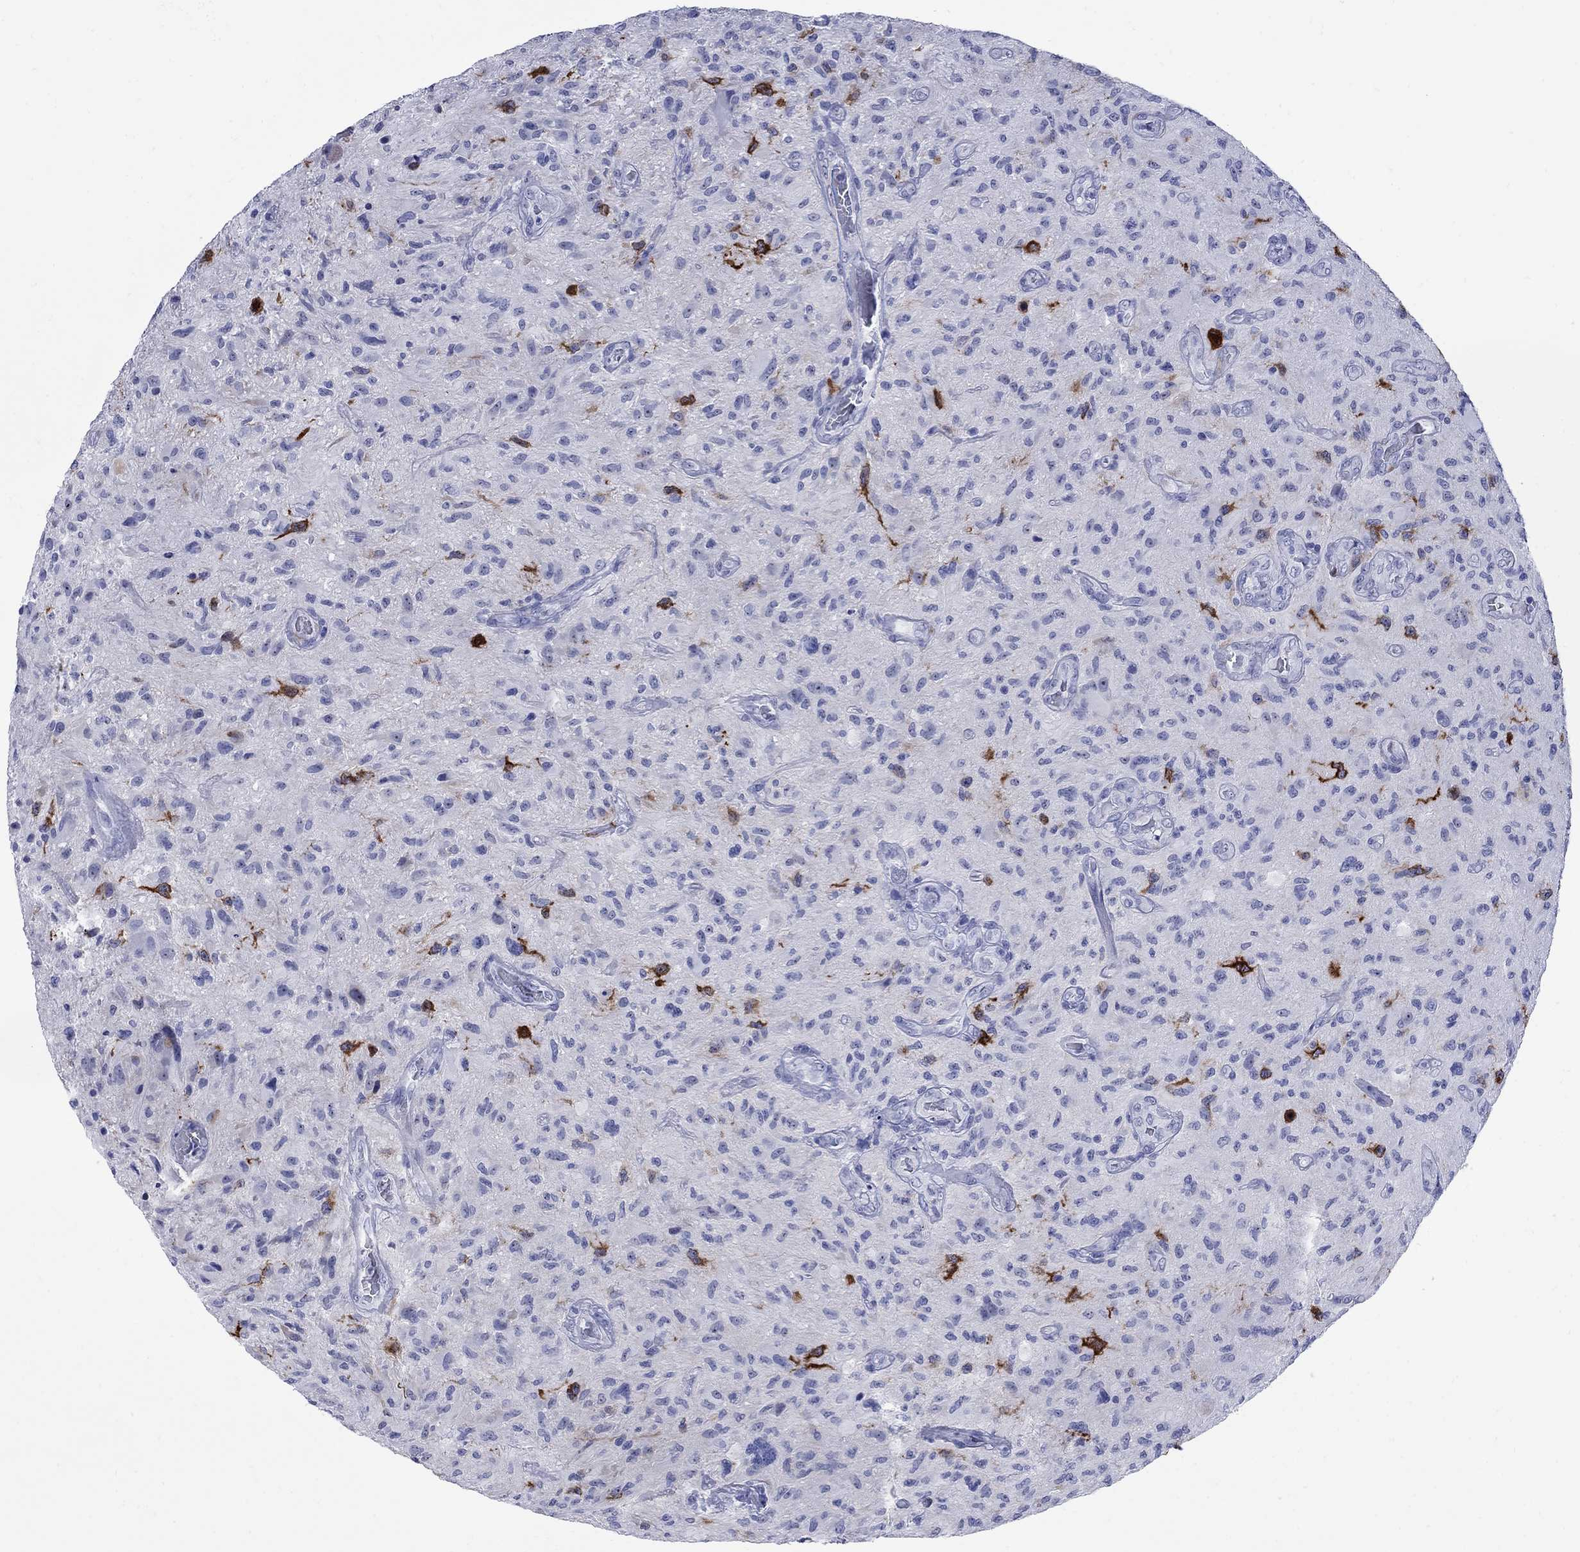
{"staining": {"intensity": "strong", "quantity": "<25%", "location": "cytoplasmic/membranous"}, "tissue": "glioma", "cell_type": "Tumor cells", "image_type": "cancer", "snomed": [{"axis": "morphology", "description": "Glioma, malignant, NOS"}, {"axis": "morphology", "description": "Glioma, malignant, High grade"}, {"axis": "topography", "description": "Brain"}], "caption": "Brown immunohistochemical staining in human glioma (malignant) shows strong cytoplasmic/membranous expression in about <25% of tumor cells.", "gene": "TACC3", "patient": {"sex": "female", "age": 71}}